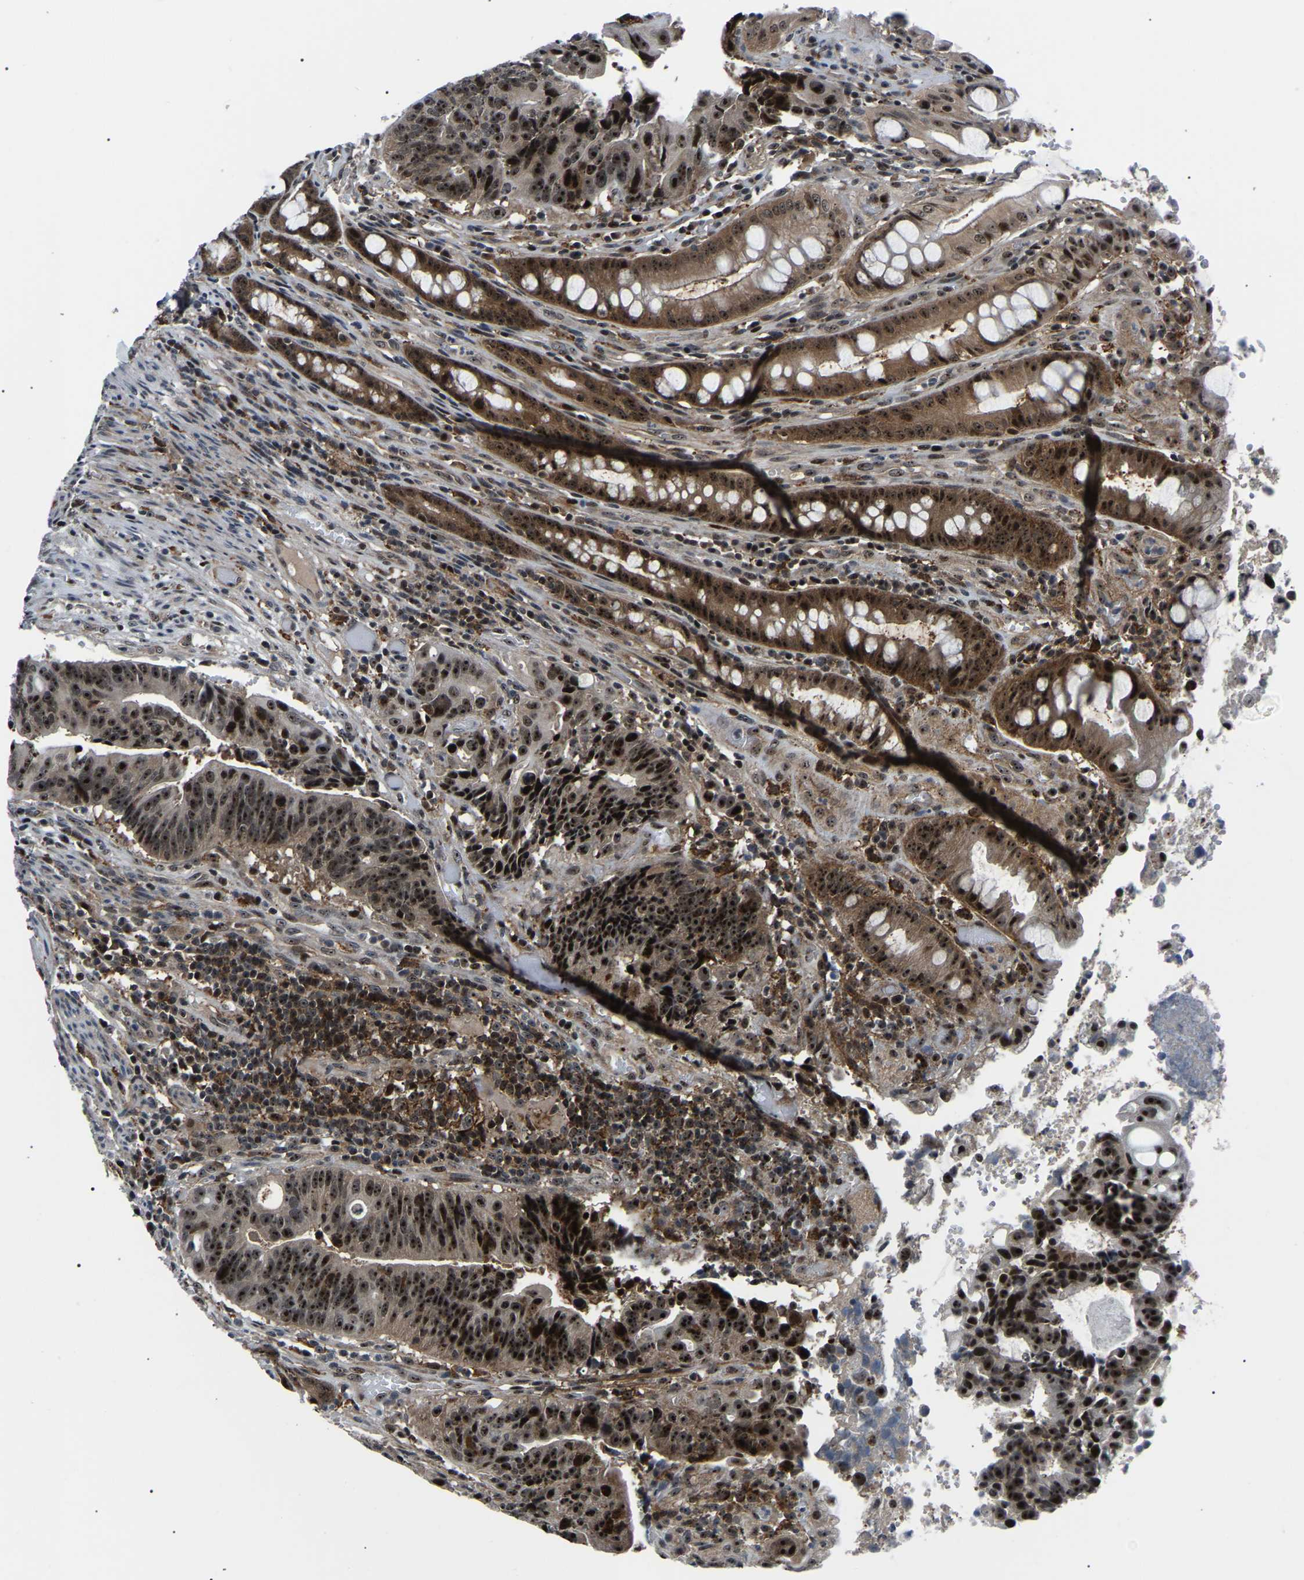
{"staining": {"intensity": "strong", "quantity": ">75%", "location": "nuclear"}, "tissue": "colorectal cancer", "cell_type": "Tumor cells", "image_type": "cancer", "snomed": [{"axis": "morphology", "description": "Adenocarcinoma, NOS"}, {"axis": "topography", "description": "Colon"}], "caption": "Colorectal cancer stained with DAB (3,3'-diaminobenzidine) immunohistochemistry demonstrates high levels of strong nuclear staining in approximately >75% of tumor cells.", "gene": "RRP1B", "patient": {"sex": "female", "age": 57}}